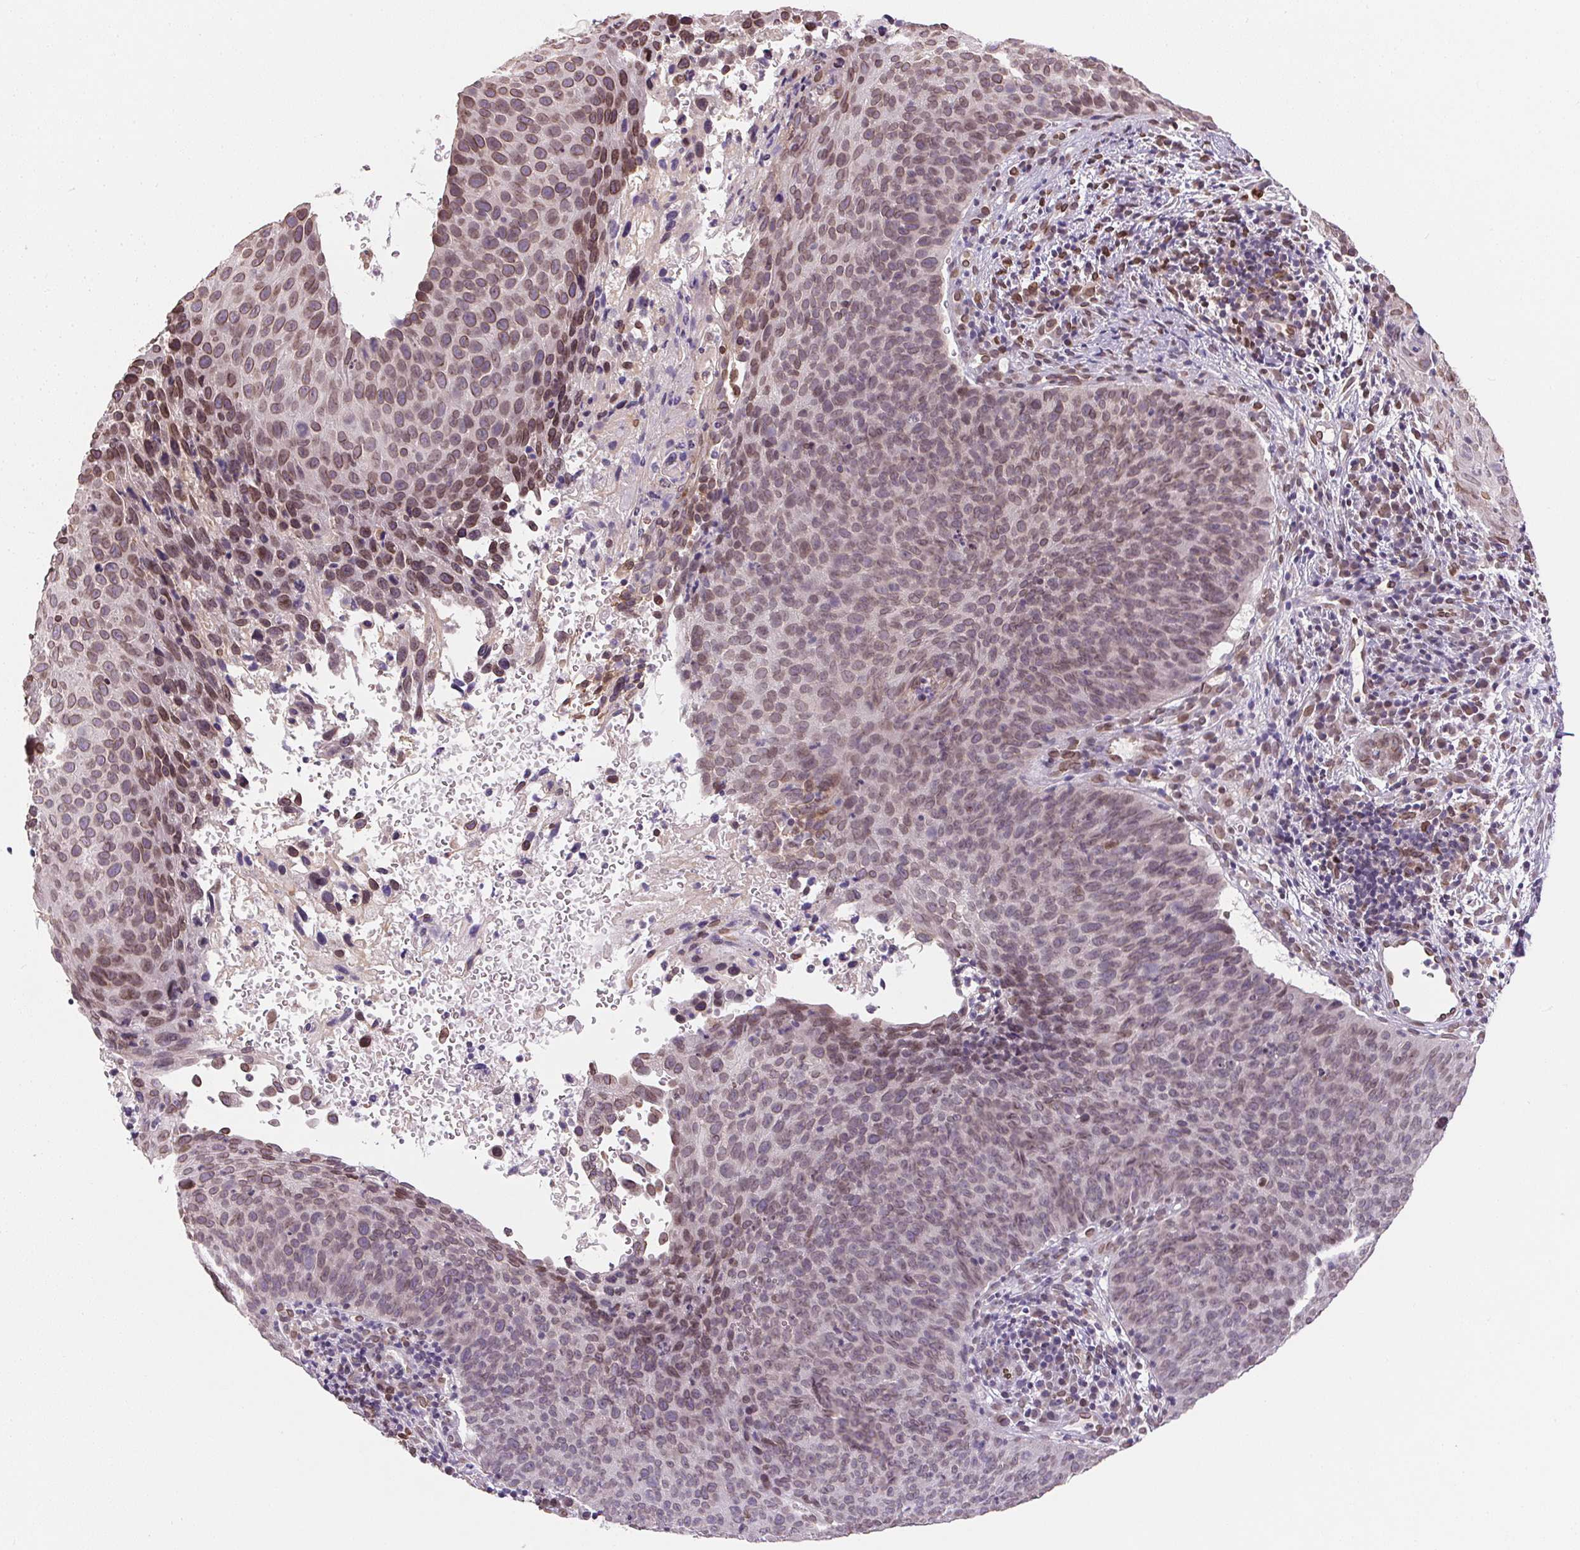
{"staining": {"intensity": "moderate", "quantity": ">75%", "location": "cytoplasmic/membranous,nuclear"}, "tissue": "cervical cancer", "cell_type": "Tumor cells", "image_type": "cancer", "snomed": [{"axis": "morphology", "description": "Squamous cell carcinoma, NOS"}, {"axis": "topography", "description": "Cervix"}], "caption": "Approximately >75% of tumor cells in human cervical cancer (squamous cell carcinoma) show moderate cytoplasmic/membranous and nuclear protein expression as visualized by brown immunohistochemical staining.", "gene": "TMEM175", "patient": {"sex": "female", "age": 35}}